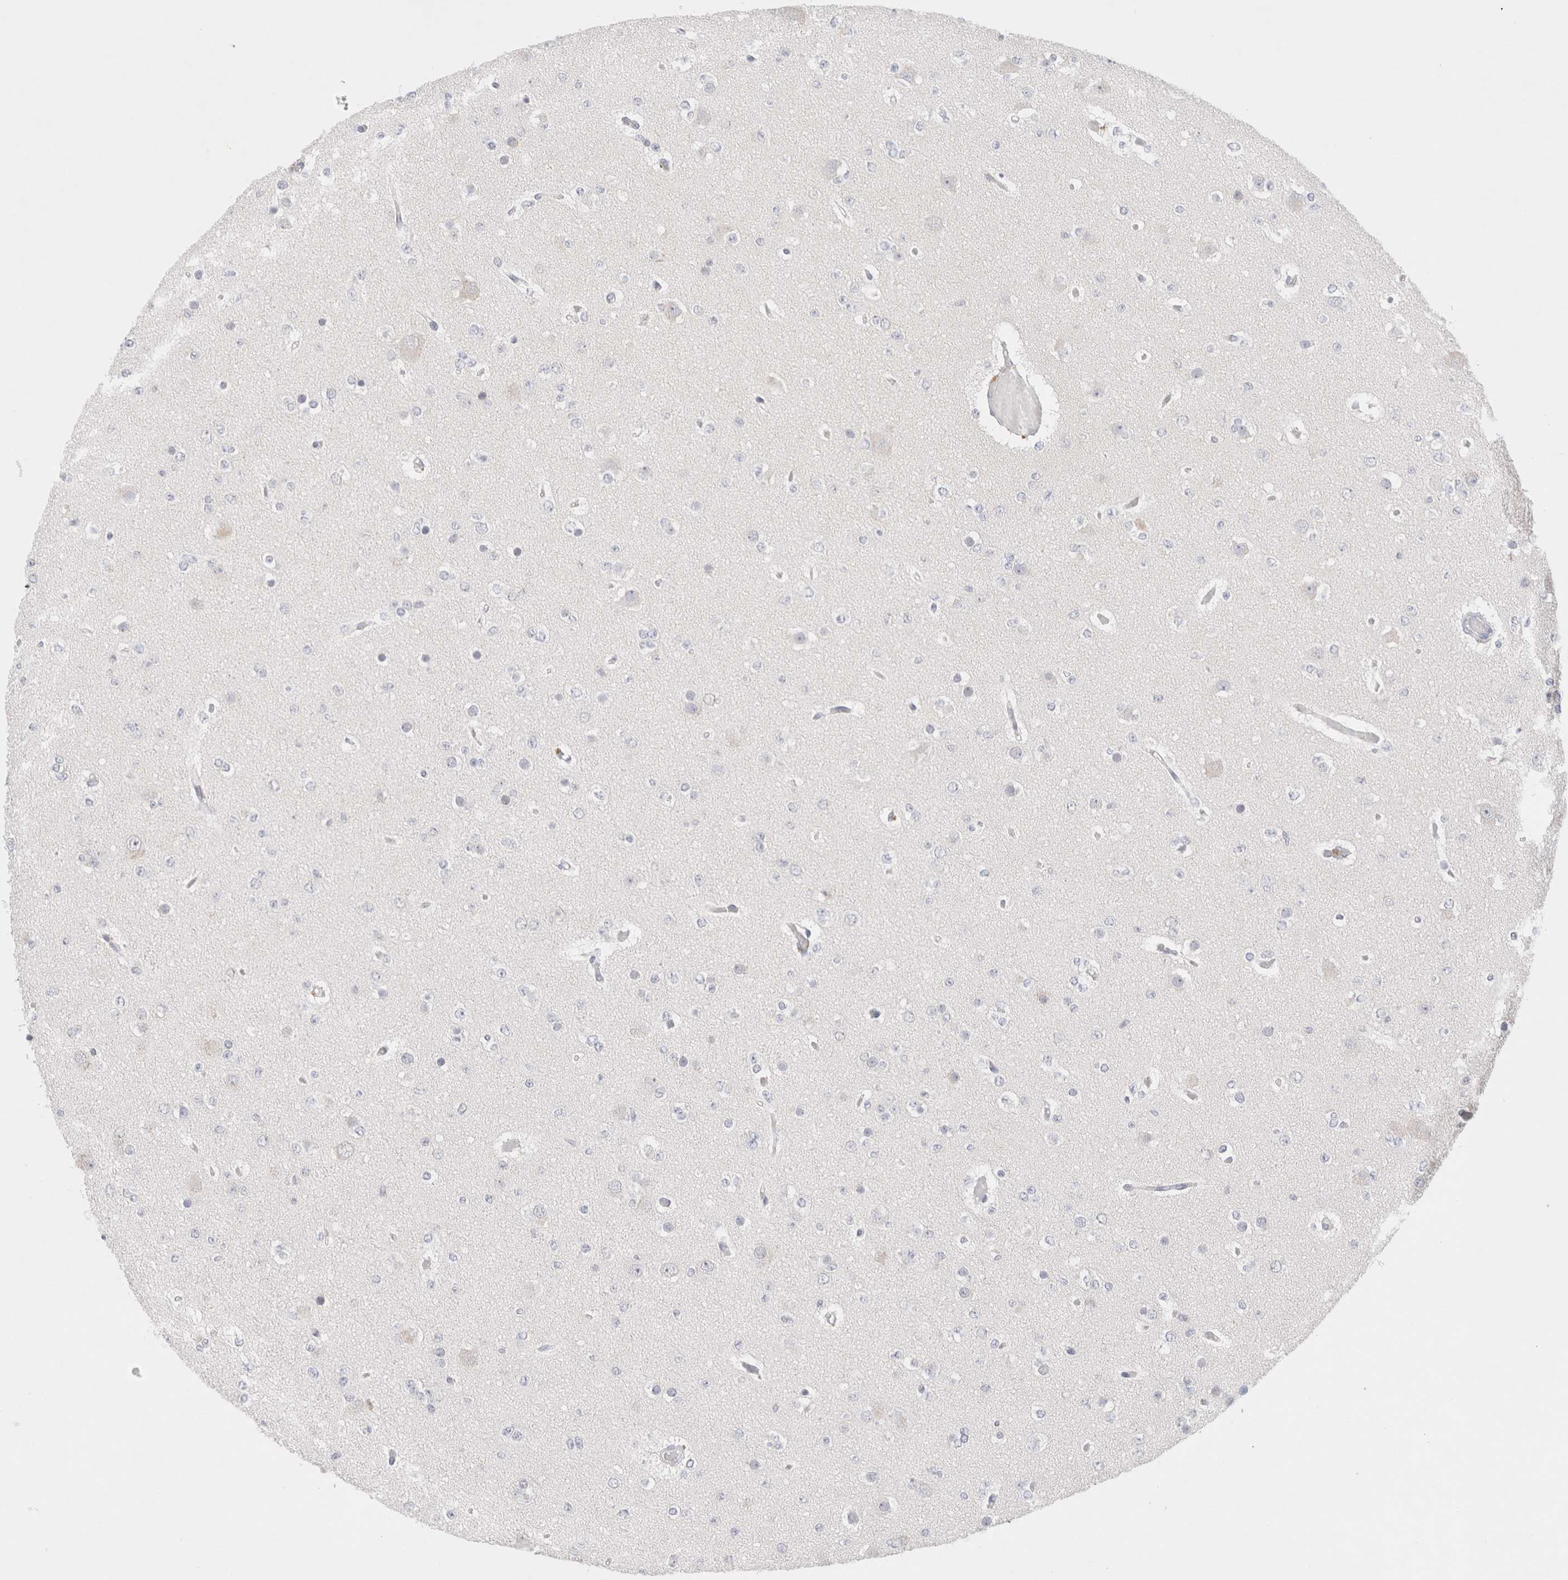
{"staining": {"intensity": "negative", "quantity": "none", "location": "none"}, "tissue": "glioma", "cell_type": "Tumor cells", "image_type": "cancer", "snomed": [{"axis": "morphology", "description": "Glioma, malignant, Low grade"}, {"axis": "topography", "description": "Brain"}], "caption": "Protein analysis of malignant glioma (low-grade) shows no significant positivity in tumor cells. (DAB immunohistochemistry (IHC), high magnification).", "gene": "SPATA20", "patient": {"sex": "female", "age": 22}}